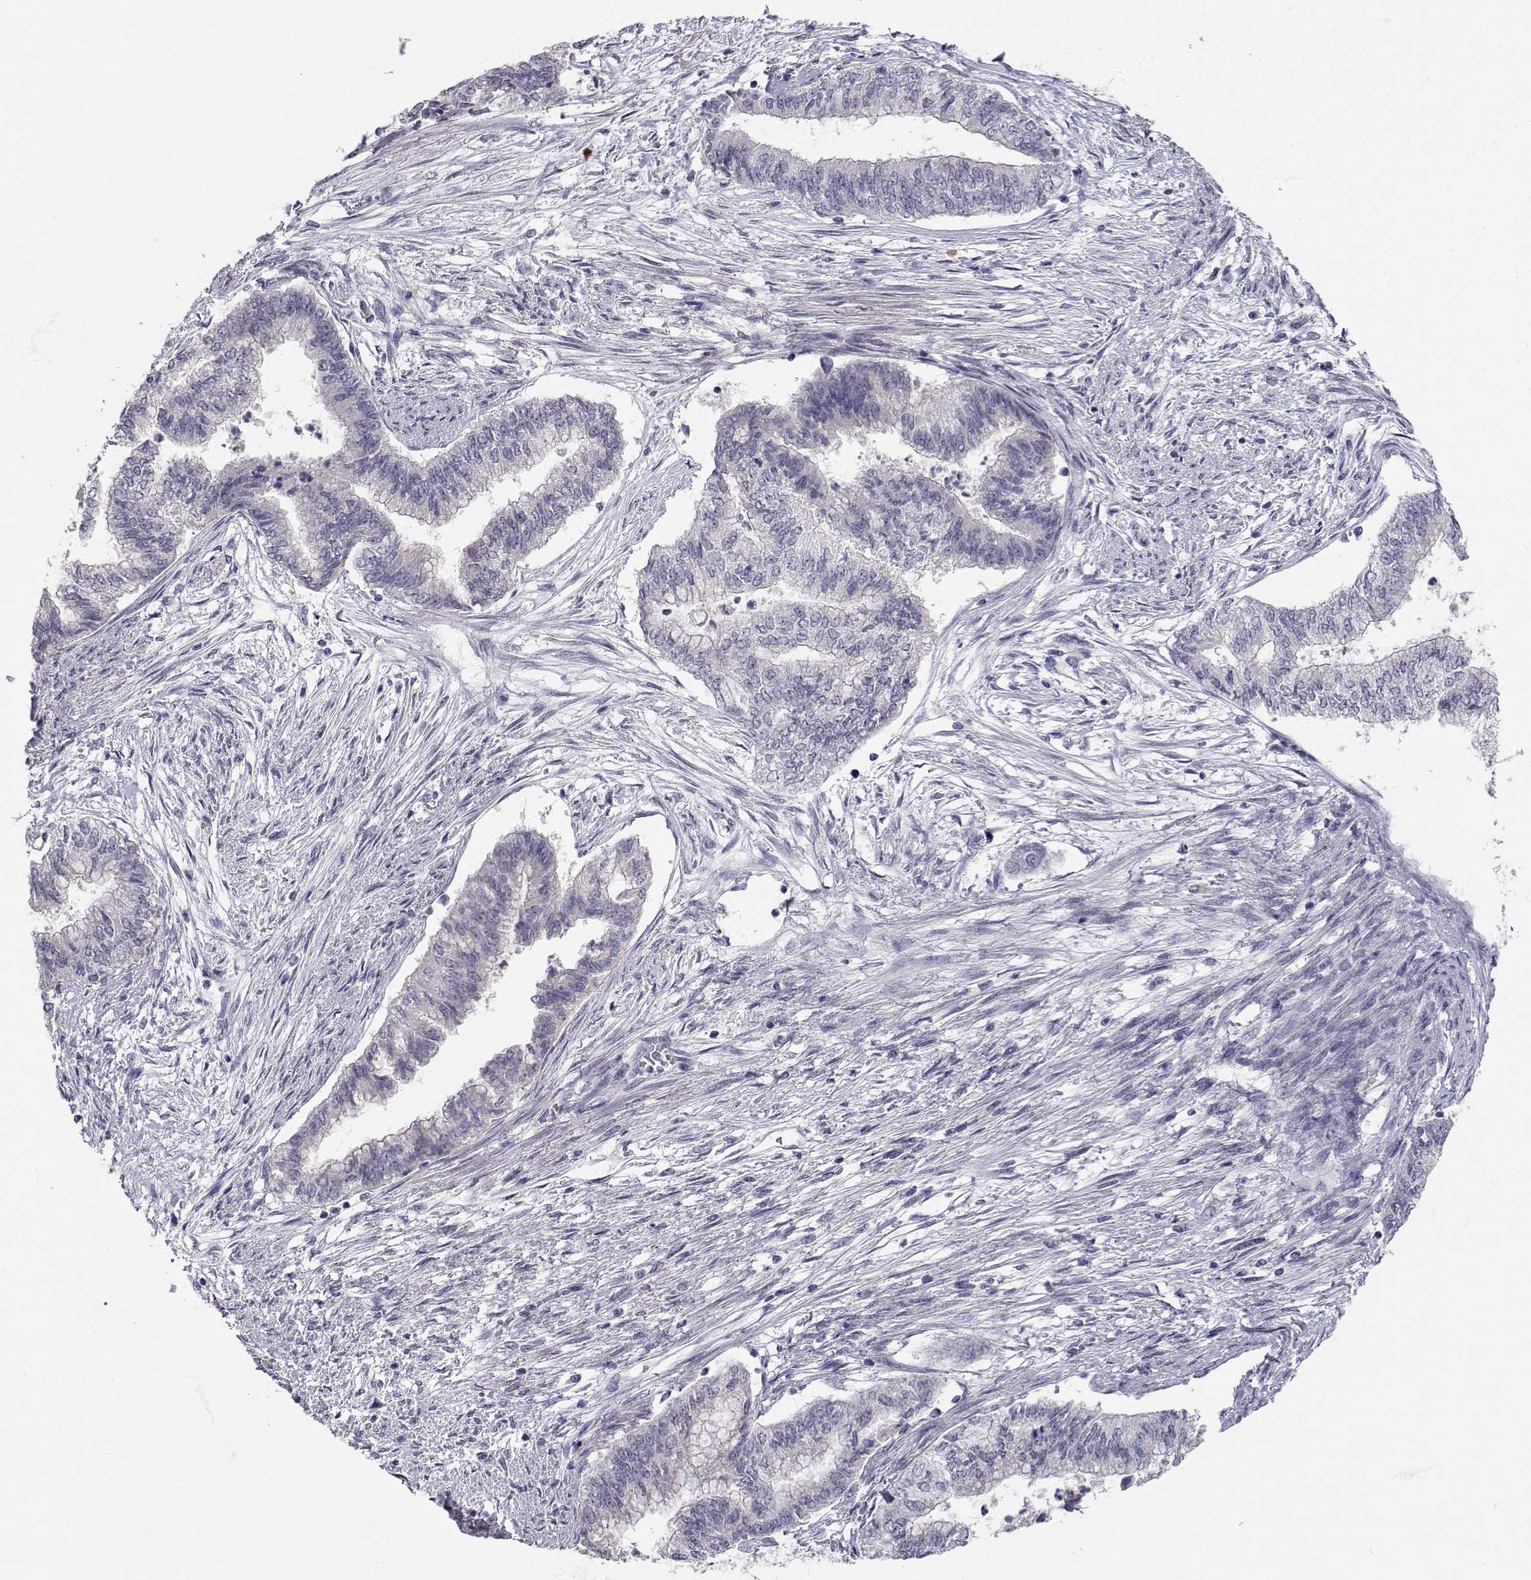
{"staining": {"intensity": "negative", "quantity": "none", "location": "none"}, "tissue": "endometrial cancer", "cell_type": "Tumor cells", "image_type": "cancer", "snomed": [{"axis": "morphology", "description": "Adenocarcinoma, NOS"}, {"axis": "topography", "description": "Endometrium"}], "caption": "Tumor cells are negative for brown protein staining in endometrial adenocarcinoma. The staining is performed using DAB (3,3'-diaminobenzidine) brown chromogen with nuclei counter-stained in using hematoxylin.", "gene": "SLC6A3", "patient": {"sex": "female", "age": 65}}